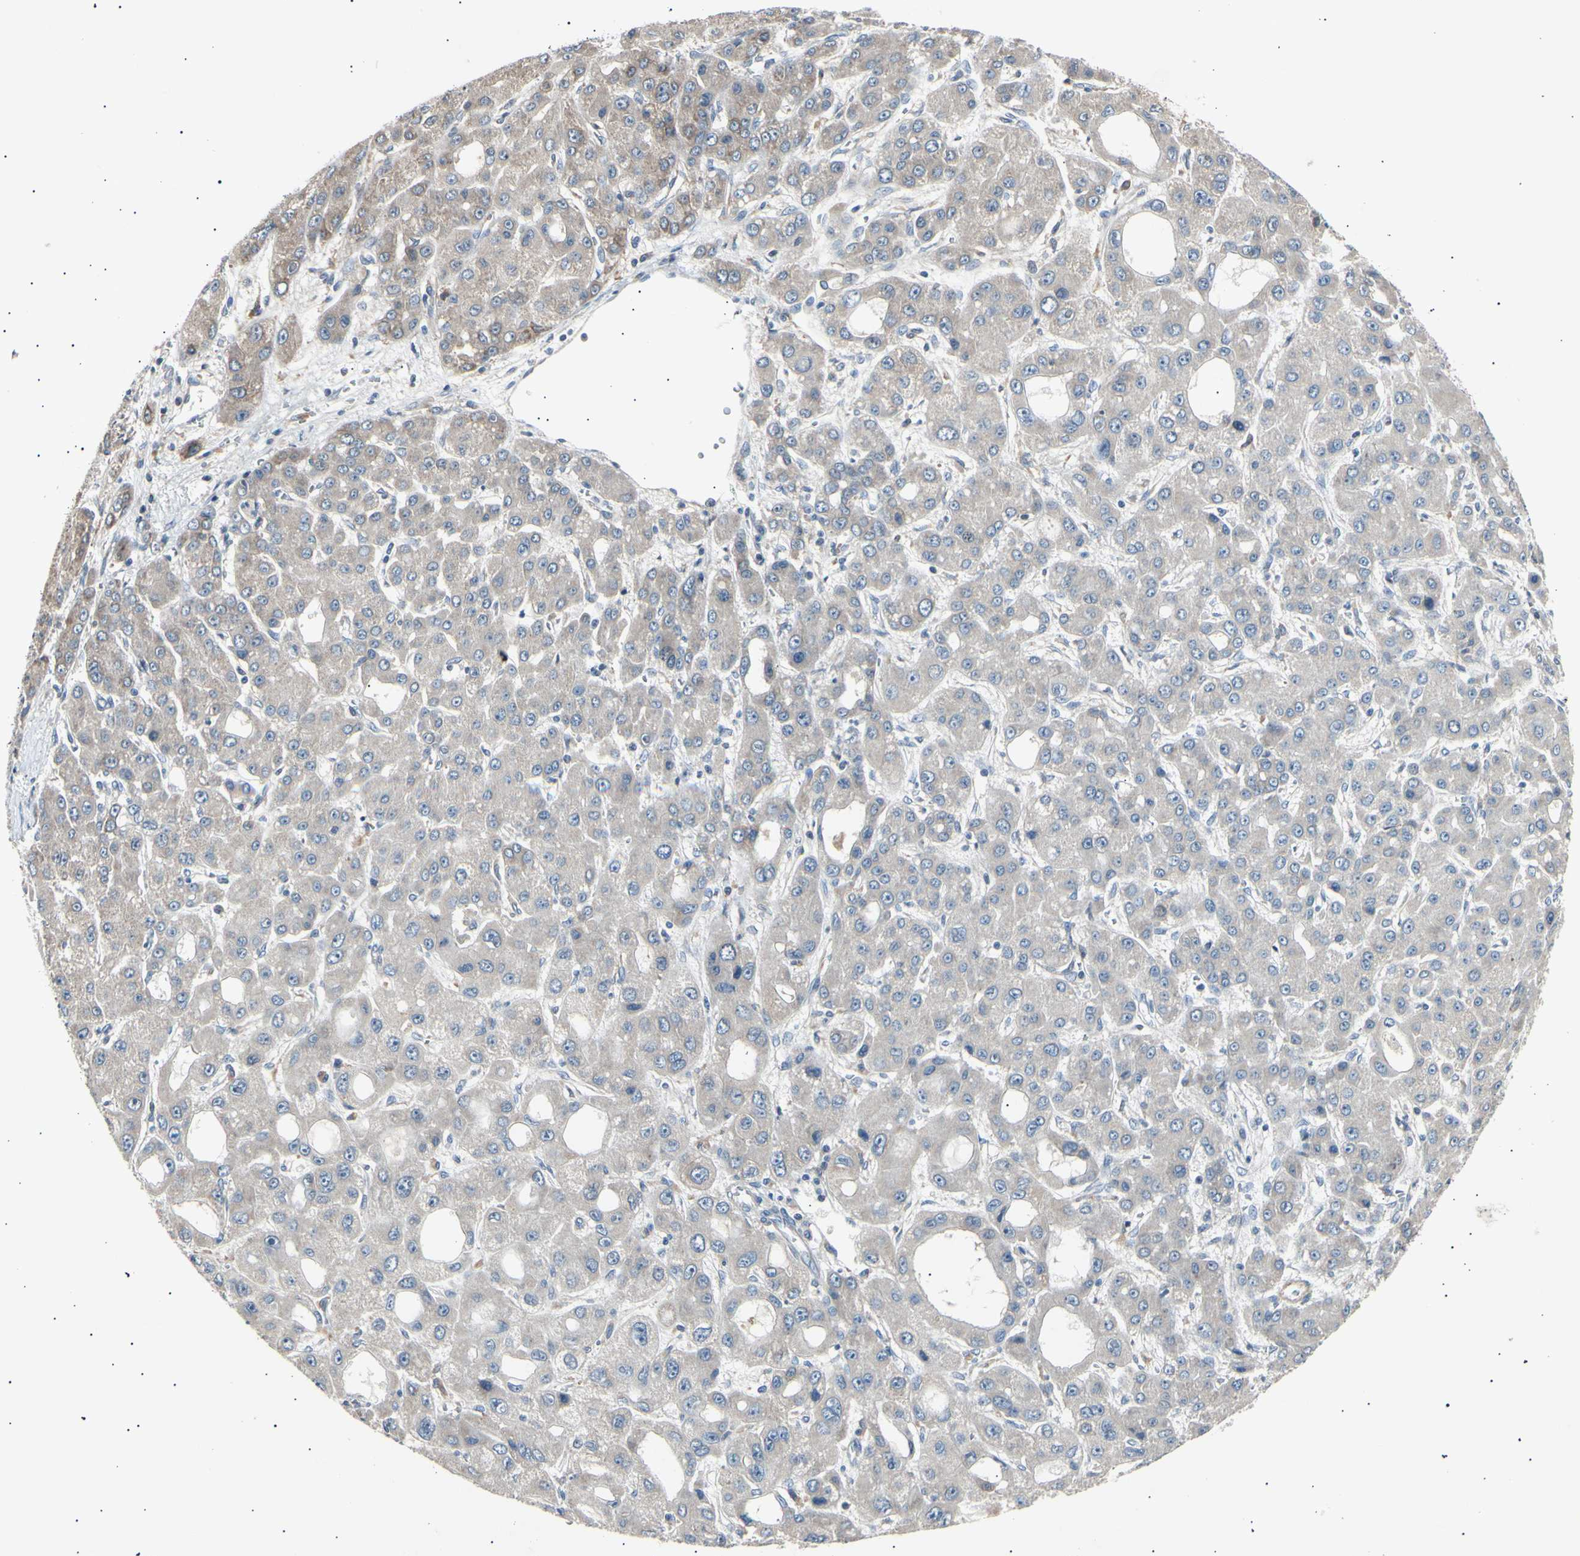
{"staining": {"intensity": "weak", "quantity": ">75%", "location": "cytoplasmic/membranous"}, "tissue": "liver cancer", "cell_type": "Tumor cells", "image_type": "cancer", "snomed": [{"axis": "morphology", "description": "Carcinoma, Hepatocellular, NOS"}, {"axis": "topography", "description": "Liver"}], "caption": "Weak cytoplasmic/membranous expression for a protein is identified in about >75% of tumor cells of liver cancer using IHC.", "gene": "ITGA6", "patient": {"sex": "male", "age": 55}}